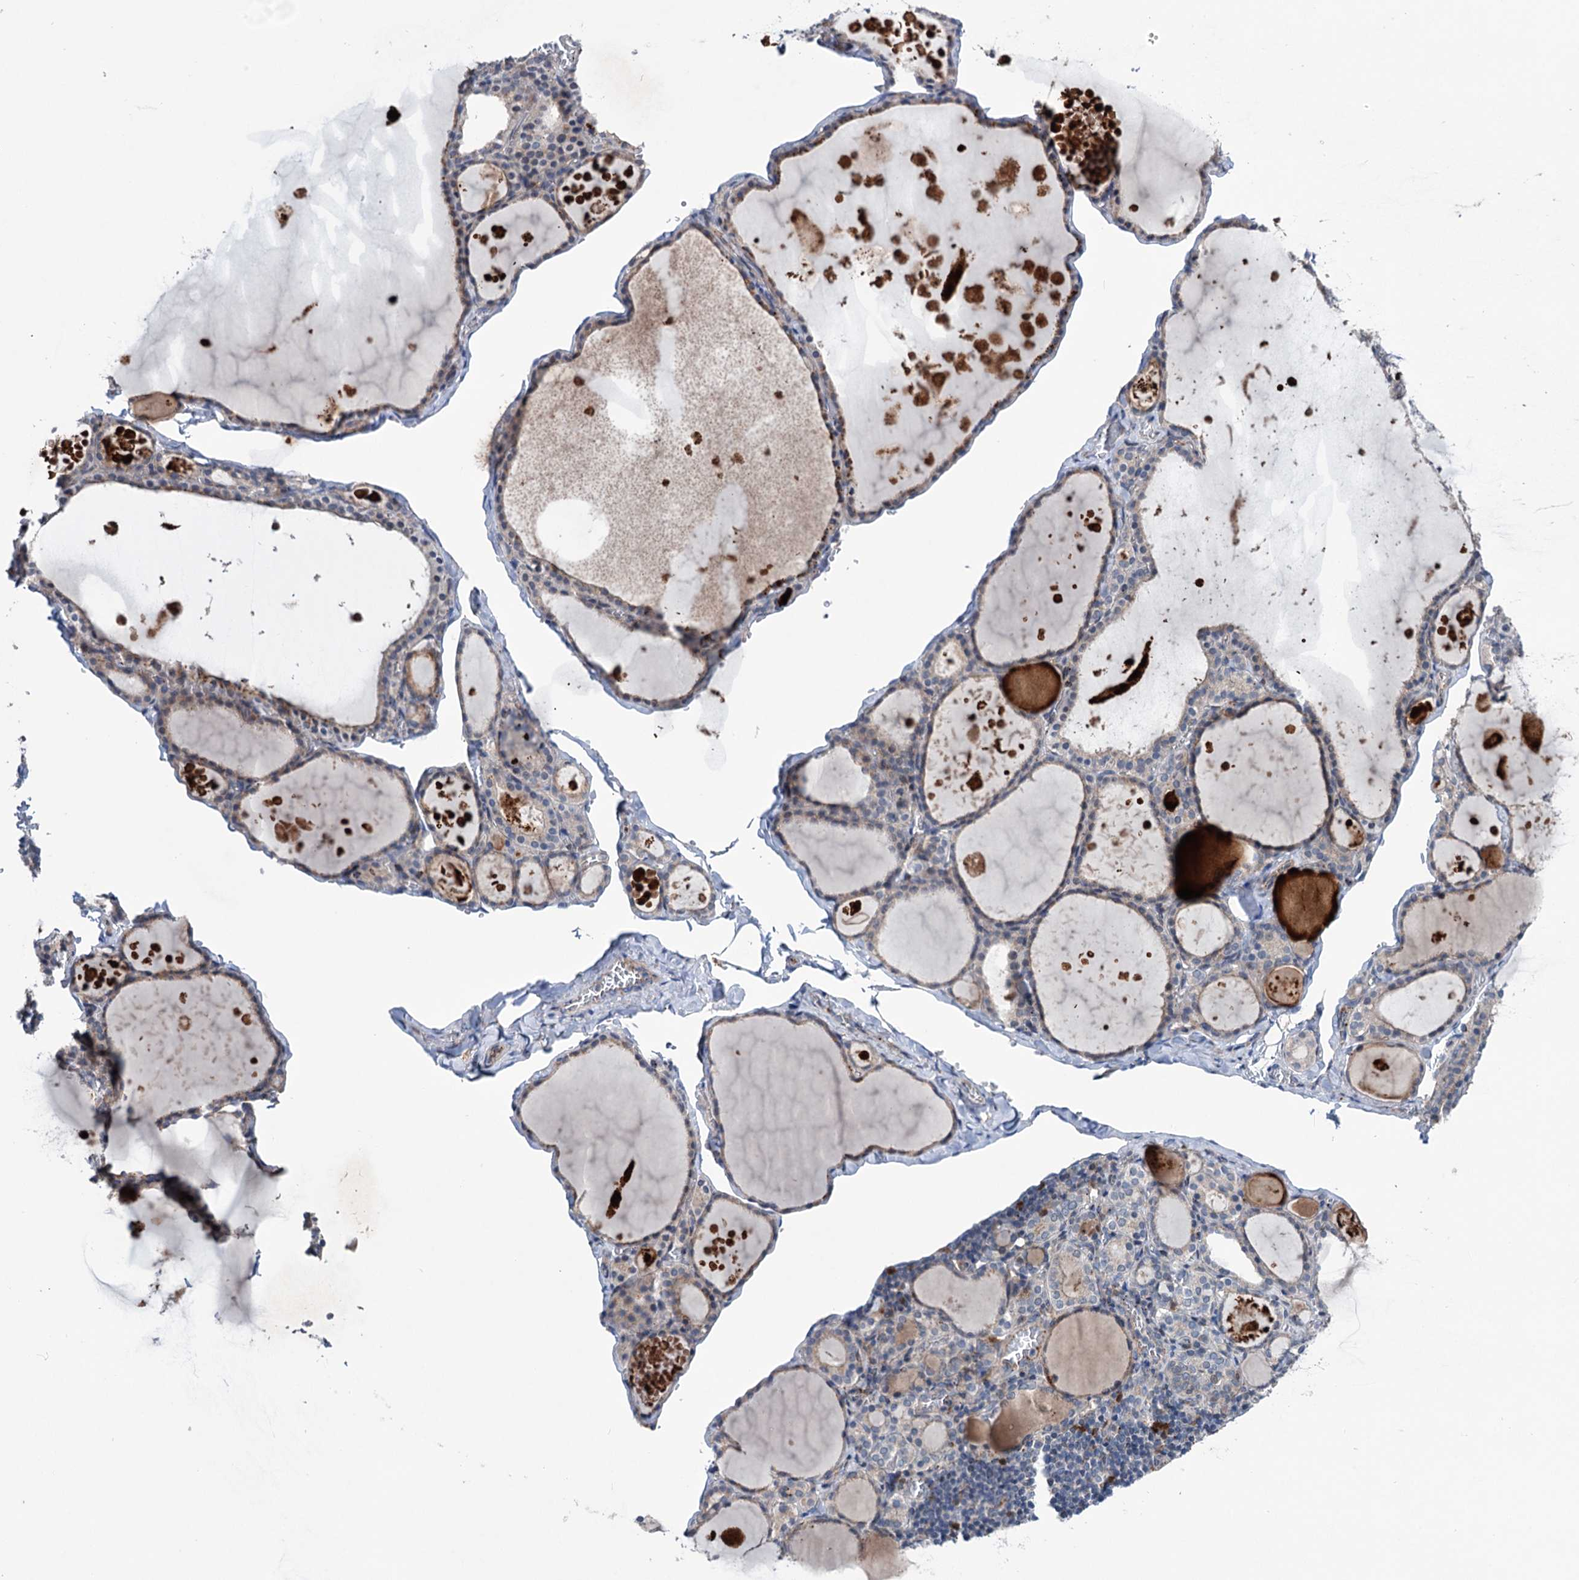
{"staining": {"intensity": "weak", "quantity": "25%-75%", "location": "cytoplasmic/membranous"}, "tissue": "thyroid gland", "cell_type": "Glandular cells", "image_type": "normal", "snomed": [{"axis": "morphology", "description": "Normal tissue, NOS"}, {"axis": "topography", "description": "Thyroid gland"}], "caption": "This photomicrograph reveals immunohistochemistry staining of unremarkable human thyroid gland, with low weak cytoplasmic/membranous positivity in about 25%-75% of glandular cells.", "gene": "NCAPD2", "patient": {"sex": "male", "age": 56}}